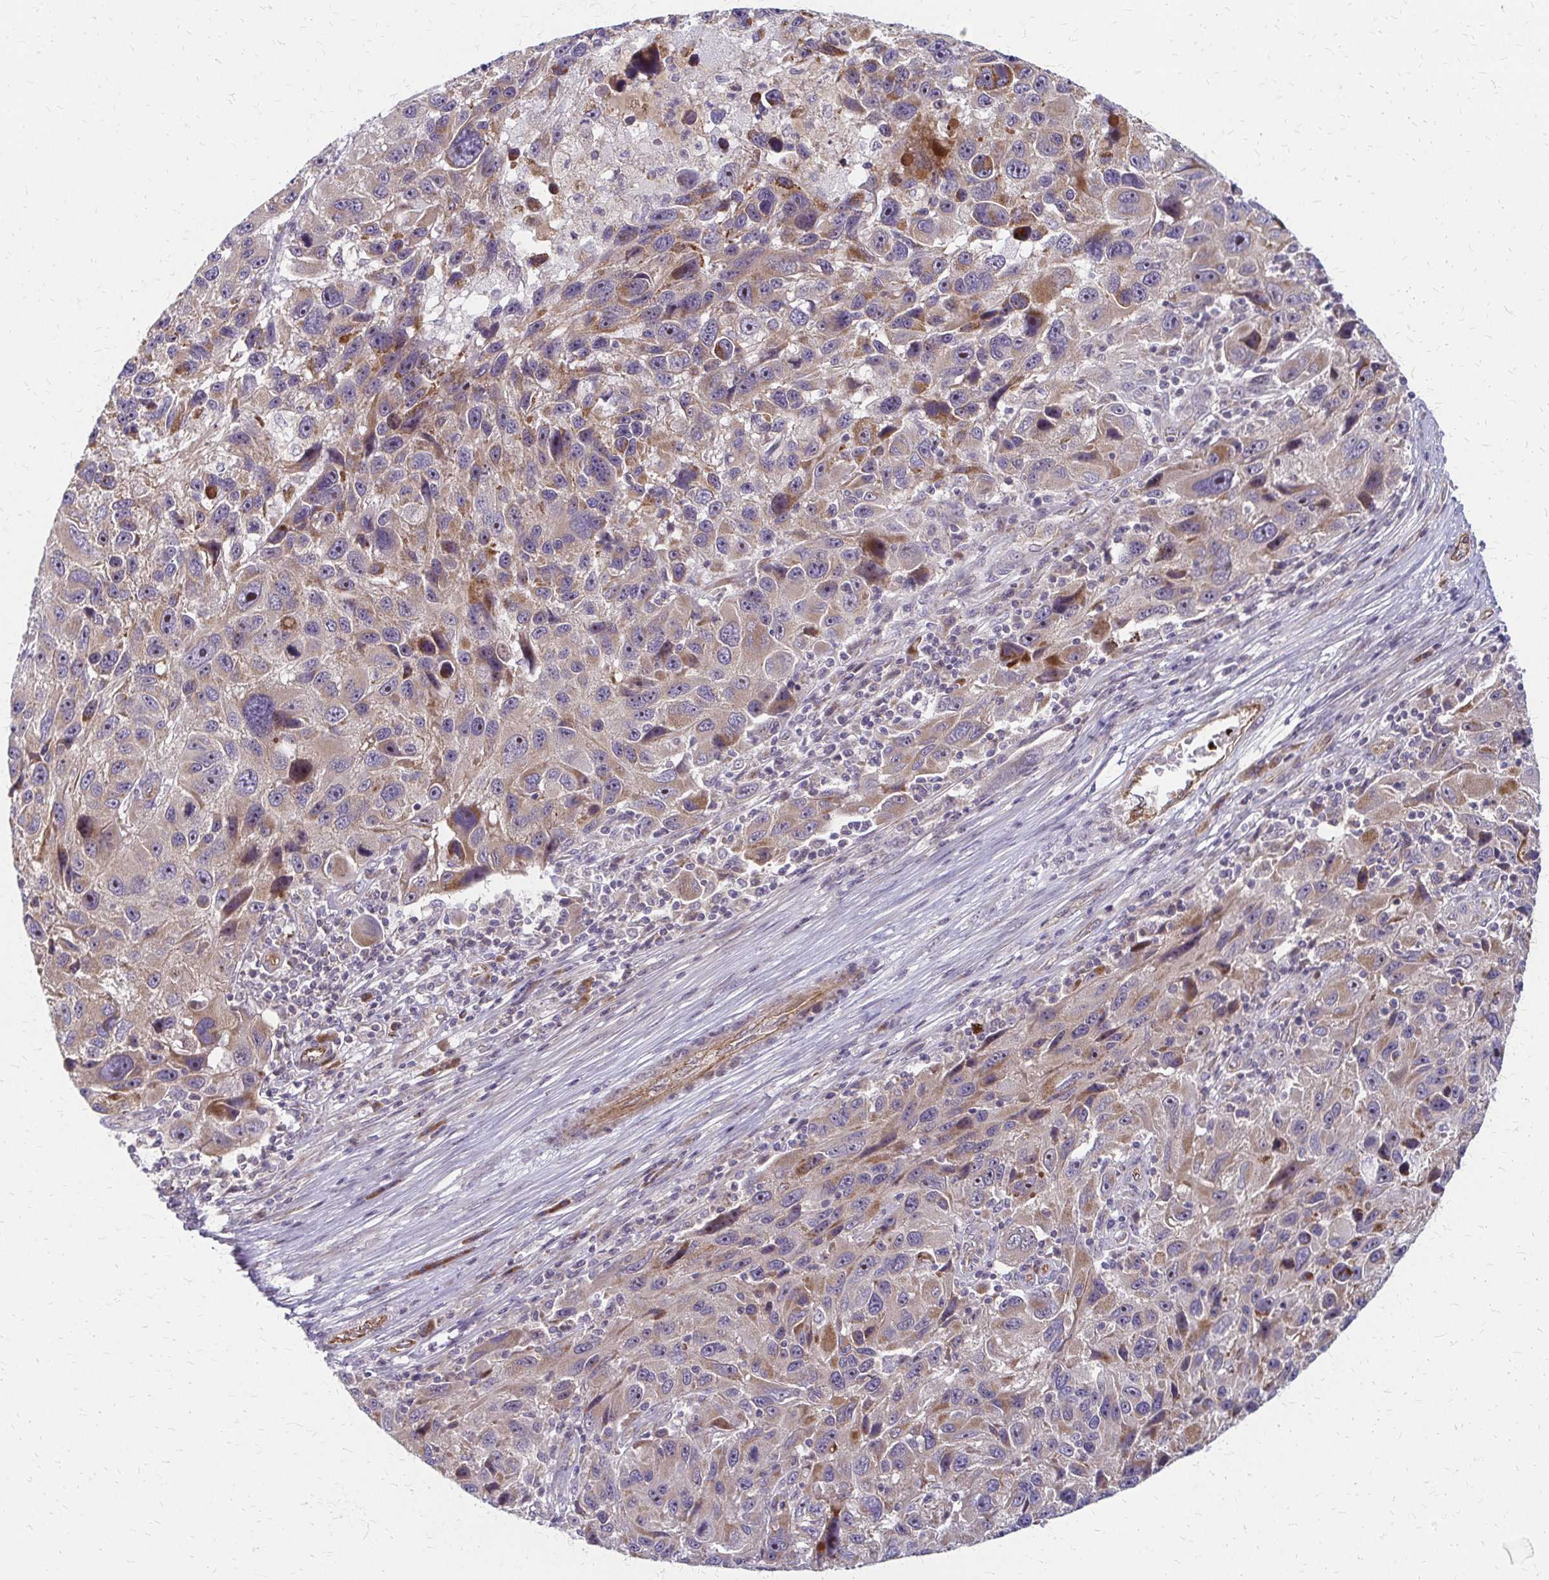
{"staining": {"intensity": "weak", "quantity": "25%-75%", "location": "cytoplasmic/membranous"}, "tissue": "melanoma", "cell_type": "Tumor cells", "image_type": "cancer", "snomed": [{"axis": "morphology", "description": "Malignant melanoma, NOS"}, {"axis": "topography", "description": "Skin"}], "caption": "DAB (3,3'-diaminobenzidine) immunohistochemical staining of human malignant melanoma demonstrates weak cytoplasmic/membranous protein expression in approximately 25%-75% of tumor cells.", "gene": "ZNF383", "patient": {"sex": "male", "age": 53}}